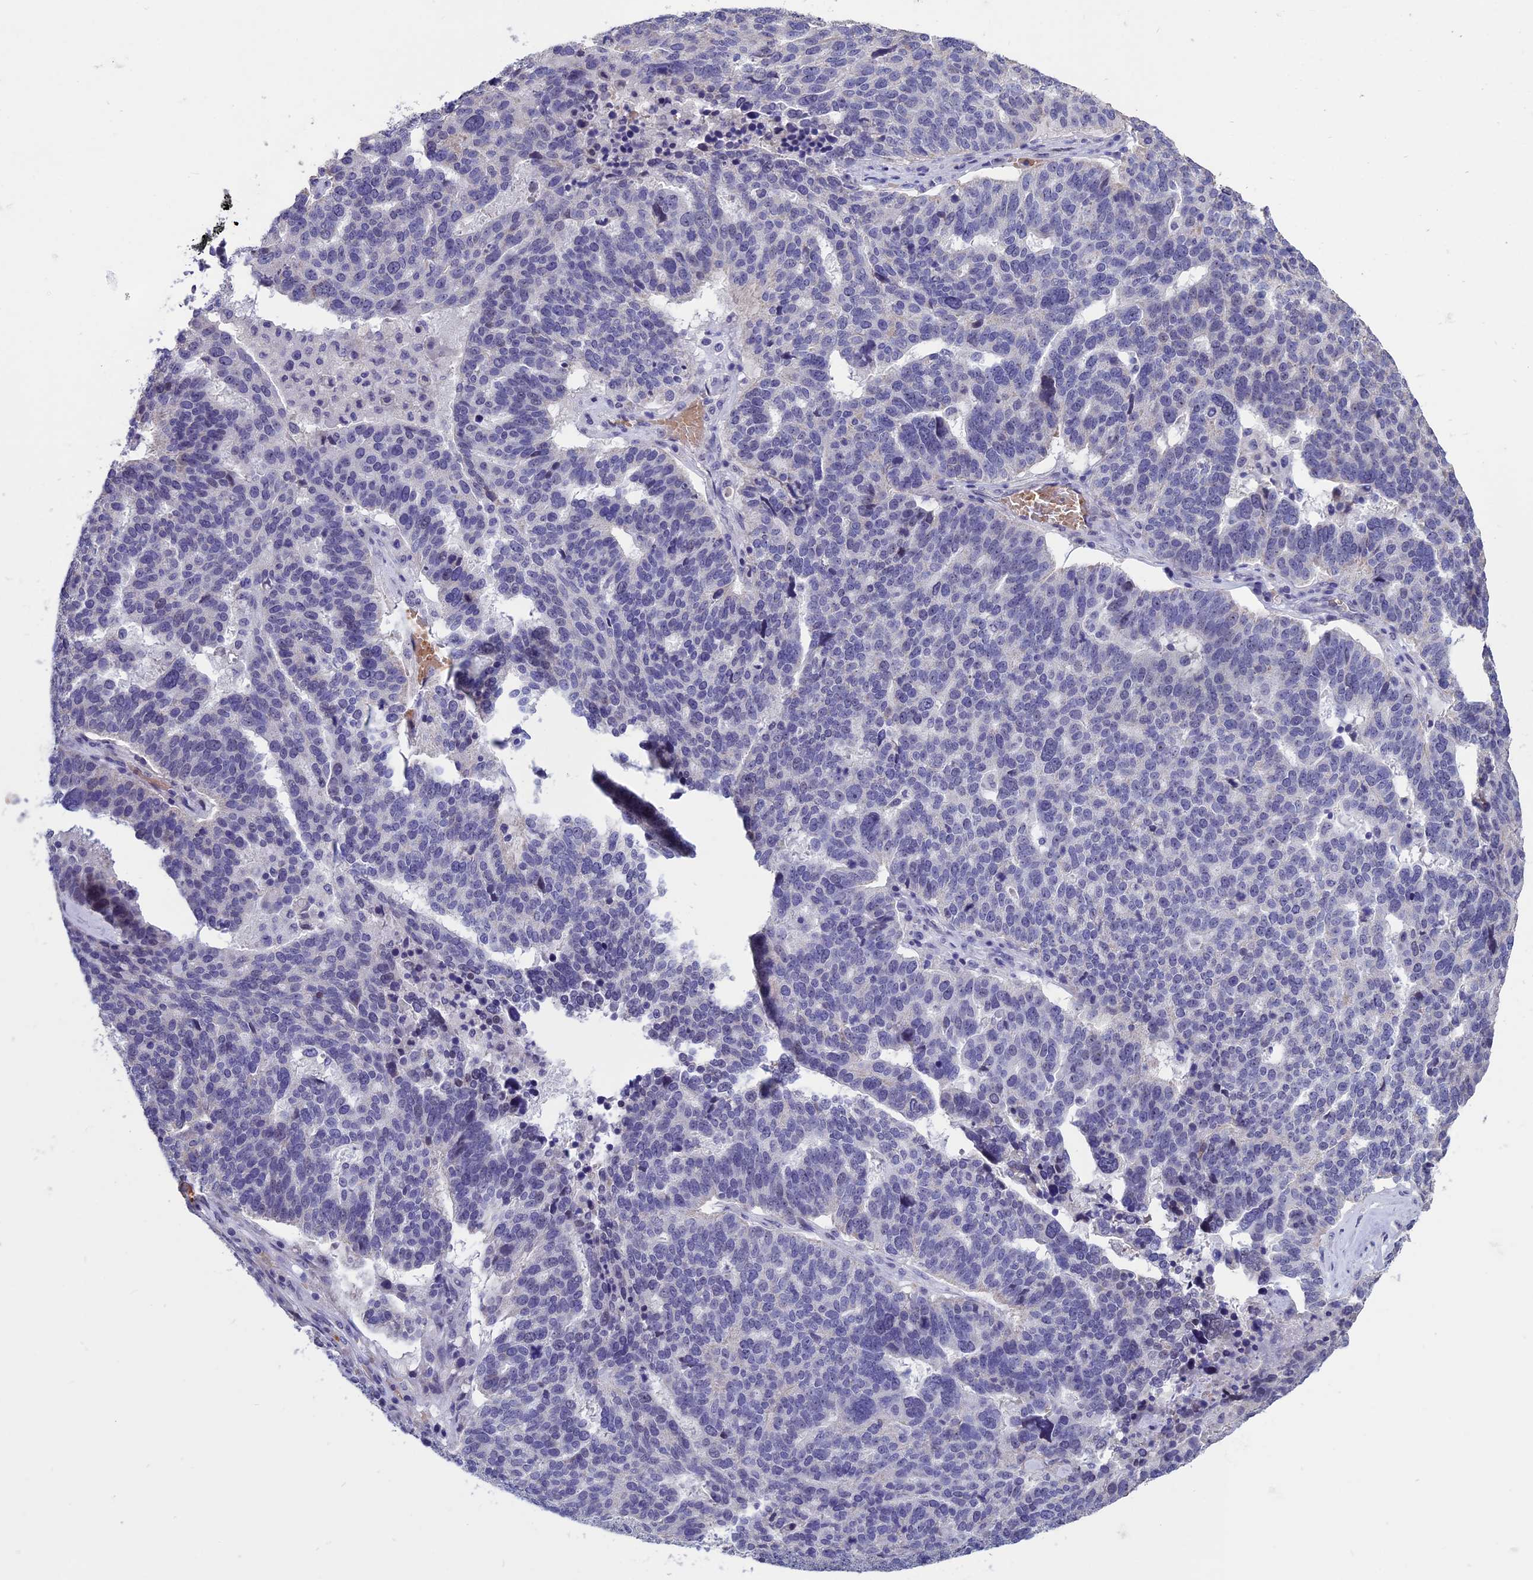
{"staining": {"intensity": "negative", "quantity": "none", "location": "none"}, "tissue": "ovarian cancer", "cell_type": "Tumor cells", "image_type": "cancer", "snomed": [{"axis": "morphology", "description": "Cystadenocarcinoma, serous, NOS"}, {"axis": "topography", "description": "Ovary"}], "caption": "This micrograph is of ovarian serous cystadenocarcinoma stained with immunohistochemistry to label a protein in brown with the nuclei are counter-stained blue. There is no expression in tumor cells.", "gene": "KNOP1", "patient": {"sex": "female", "age": 59}}